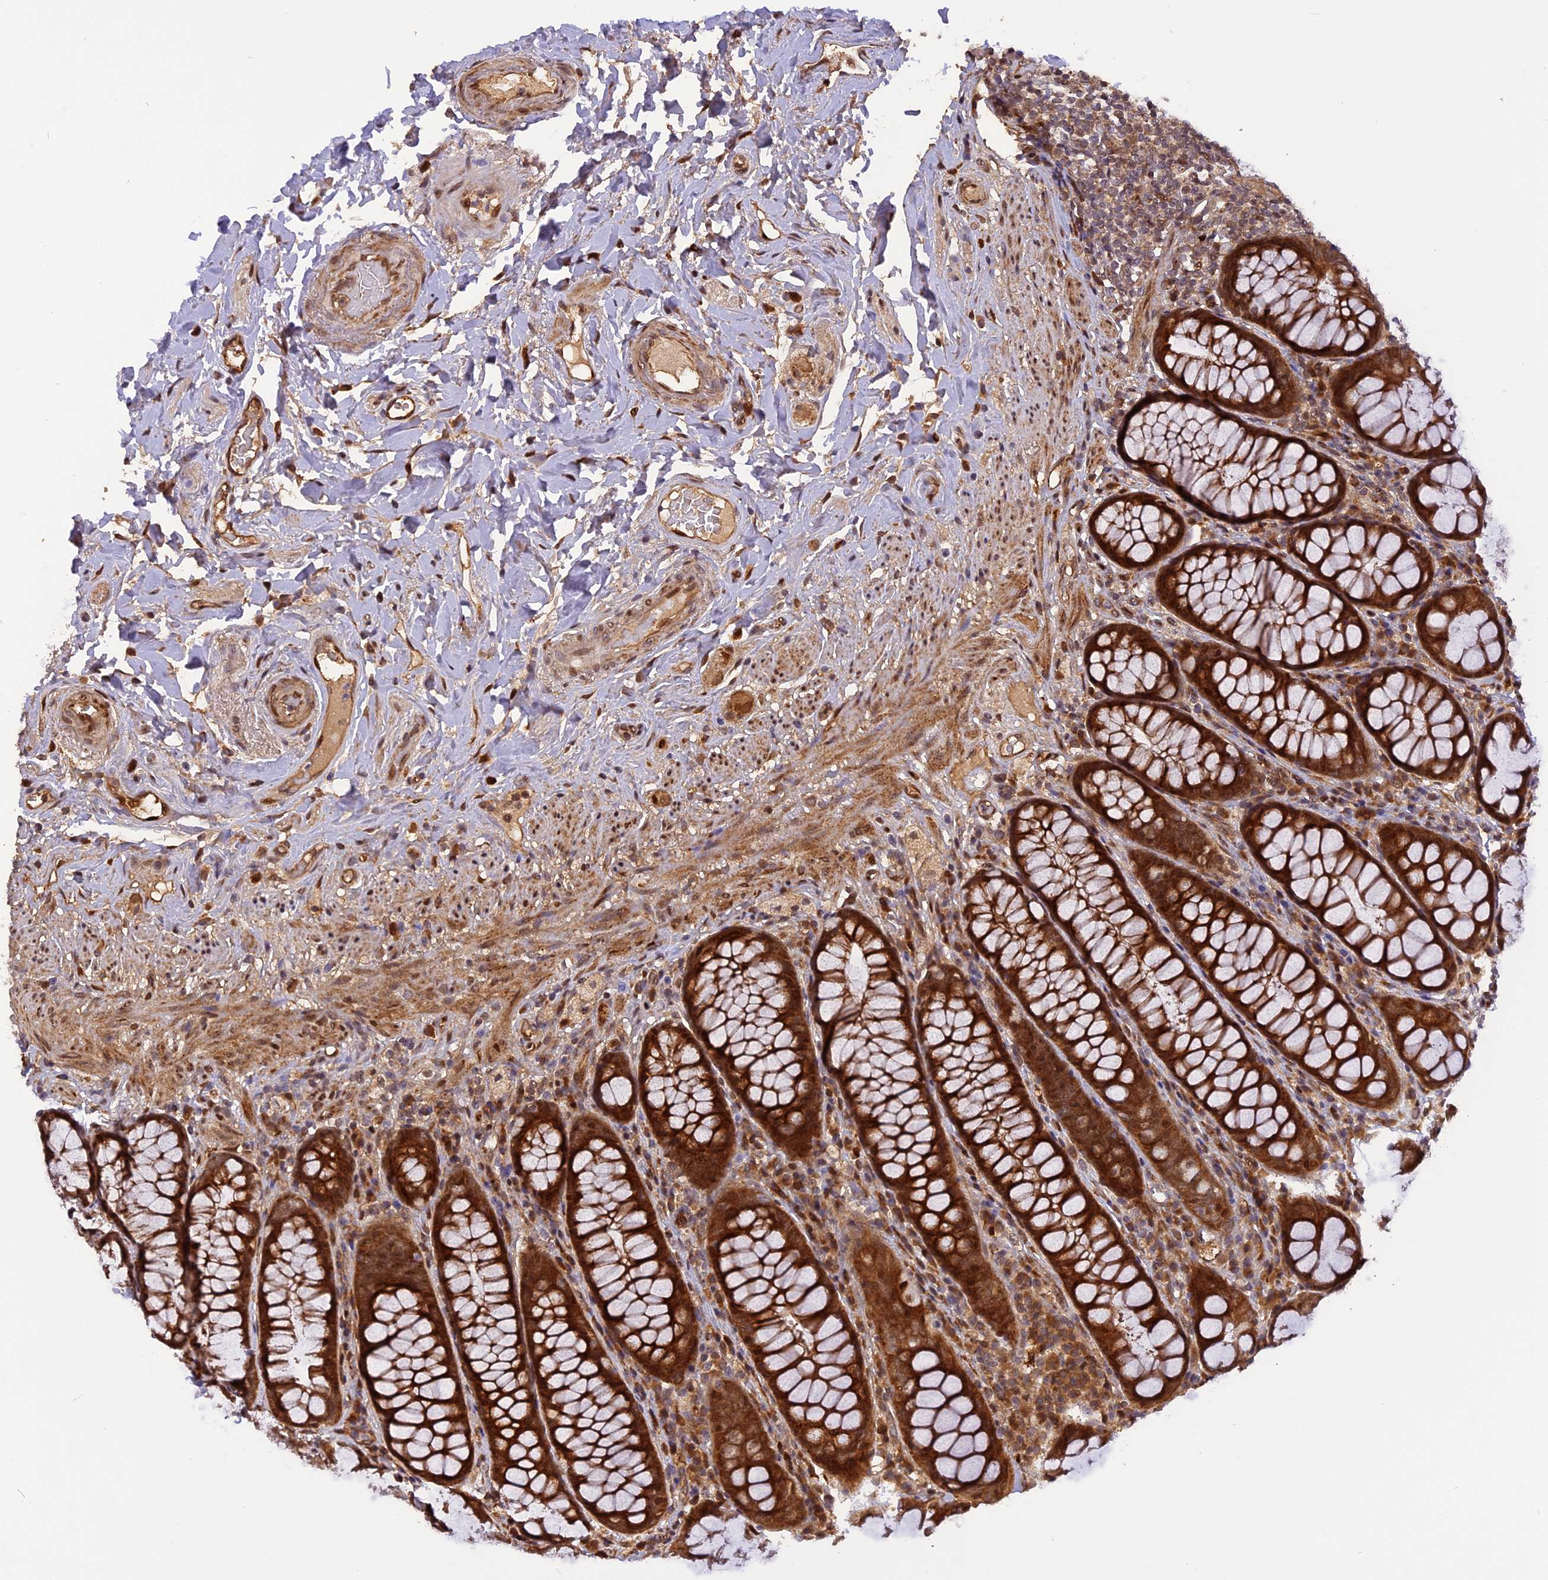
{"staining": {"intensity": "strong", "quantity": ">75%", "location": "cytoplasmic/membranous,nuclear"}, "tissue": "rectum", "cell_type": "Glandular cells", "image_type": "normal", "snomed": [{"axis": "morphology", "description": "Normal tissue, NOS"}, {"axis": "topography", "description": "Rectum"}], "caption": "Glandular cells display strong cytoplasmic/membranous,nuclear expression in approximately >75% of cells in unremarkable rectum.", "gene": "MICALL1", "patient": {"sex": "male", "age": 83}}